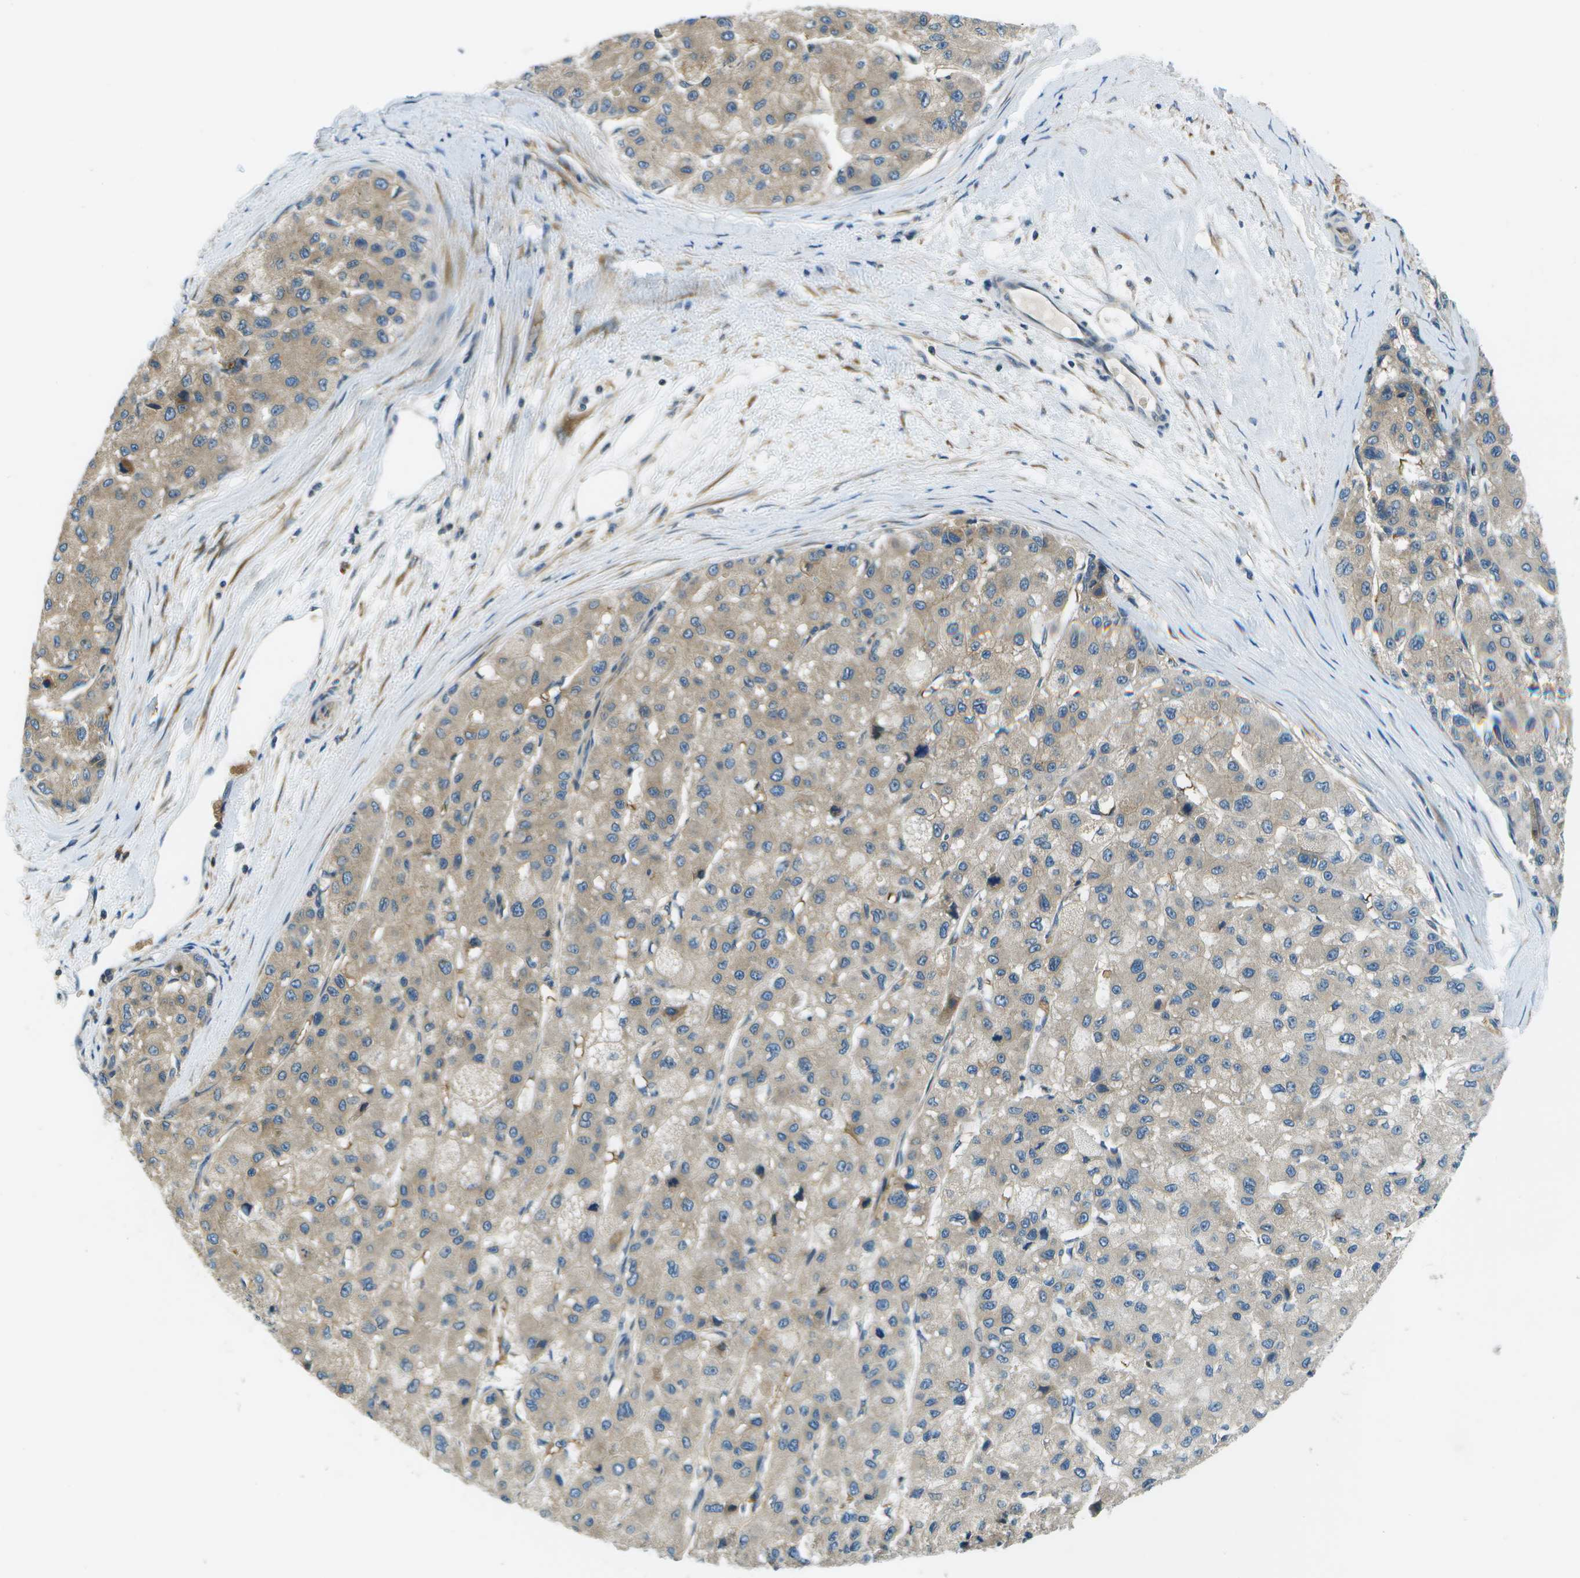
{"staining": {"intensity": "weak", "quantity": ">75%", "location": "cytoplasmic/membranous"}, "tissue": "liver cancer", "cell_type": "Tumor cells", "image_type": "cancer", "snomed": [{"axis": "morphology", "description": "Carcinoma, Hepatocellular, NOS"}, {"axis": "topography", "description": "Liver"}], "caption": "Immunohistochemical staining of liver cancer (hepatocellular carcinoma) exhibits low levels of weak cytoplasmic/membranous staining in approximately >75% of tumor cells.", "gene": "CTIF", "patient": {"sex": "male", "age": 80}}